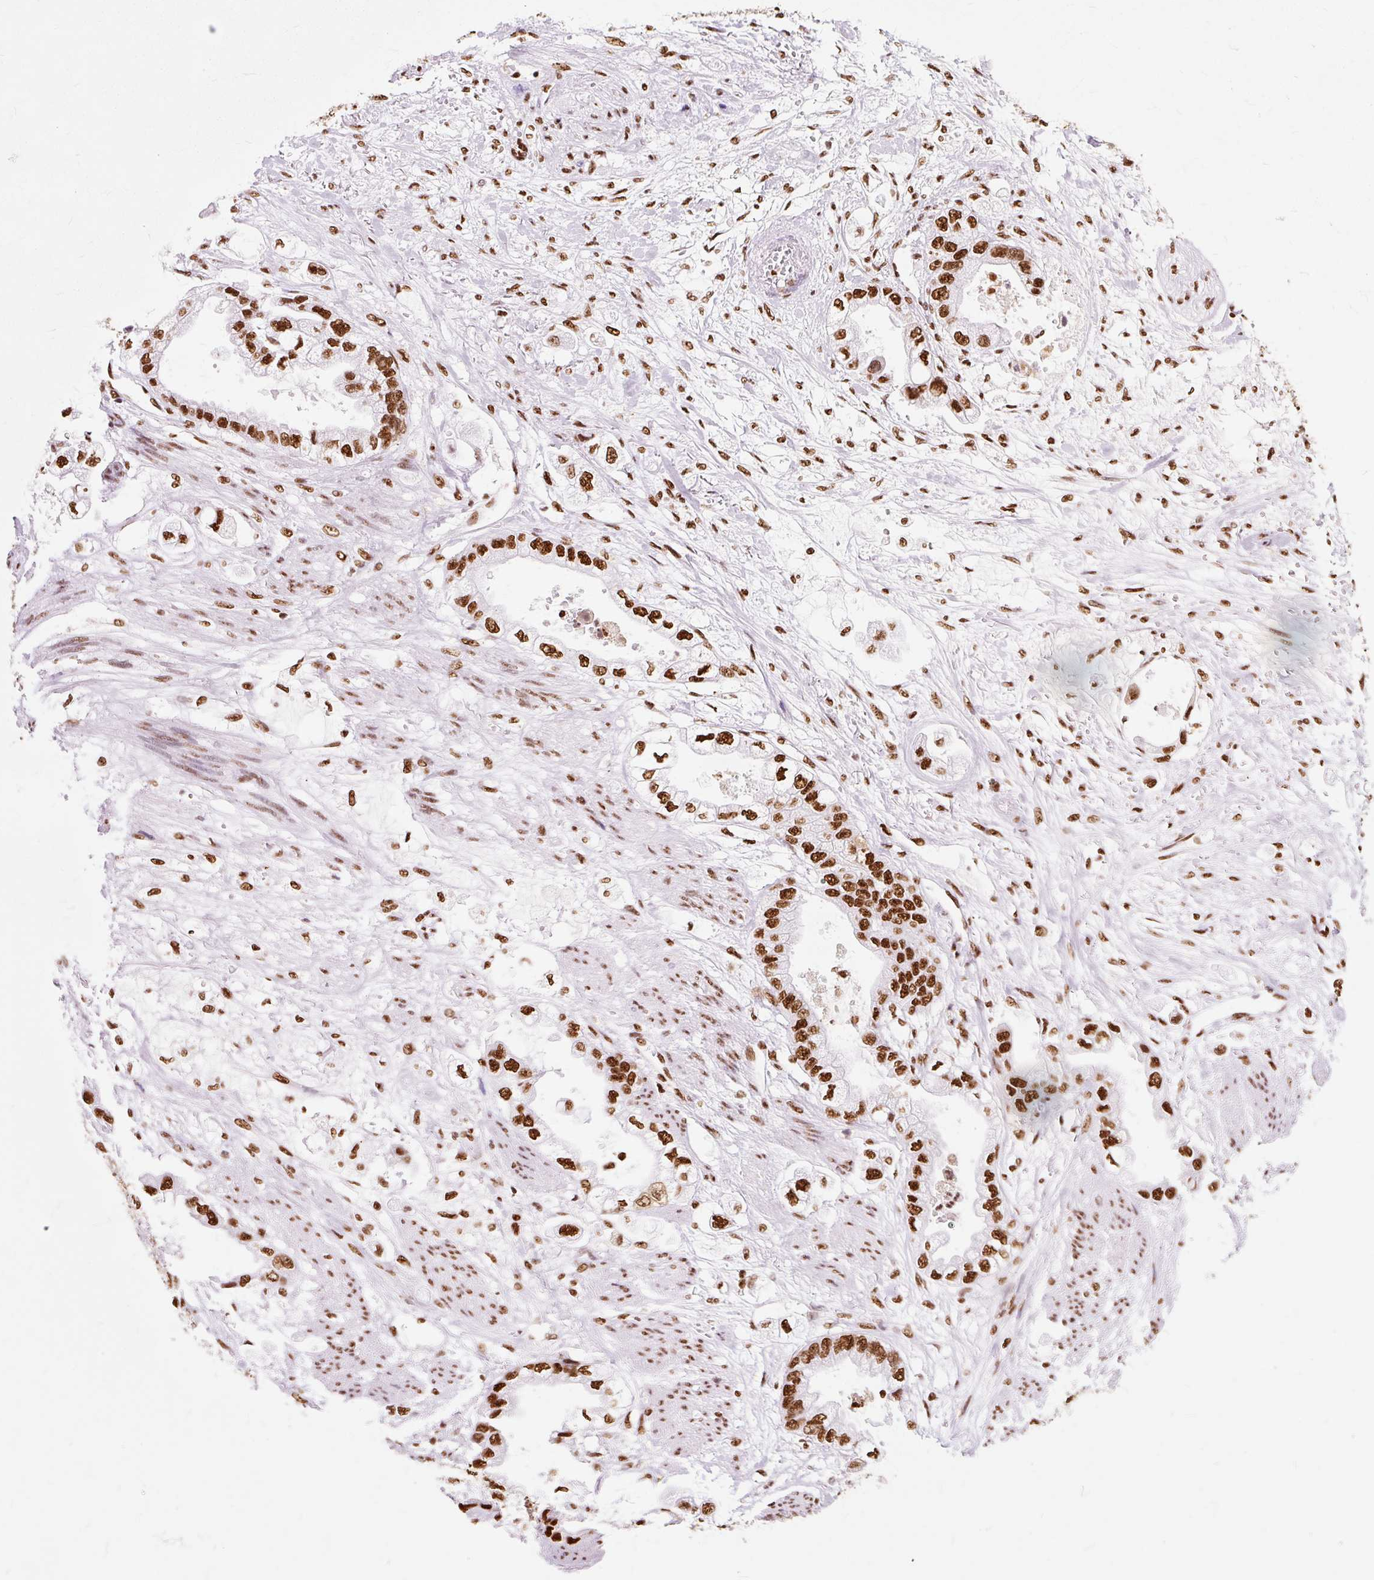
{"staining": {"intensity": "strong", "quantity": ">75%", "location": "nuclear"}, "tissue": "stomach cancer", "cell_type": "Tumor cells", "image_type": "cancer", "snomed": [{"axis": "morphology", "description": "Adenocarcinoma, NOS"}, {"axis": "topography", "description": "Stomach"}], "caption": "Approximately >75% of tumor cells in human stomach cancer show strong nuclear protein expression as visualized by brown immunohistochemical staining.", "gene": "XRCC6", "patient": {"sex": "male", "age": 62}}